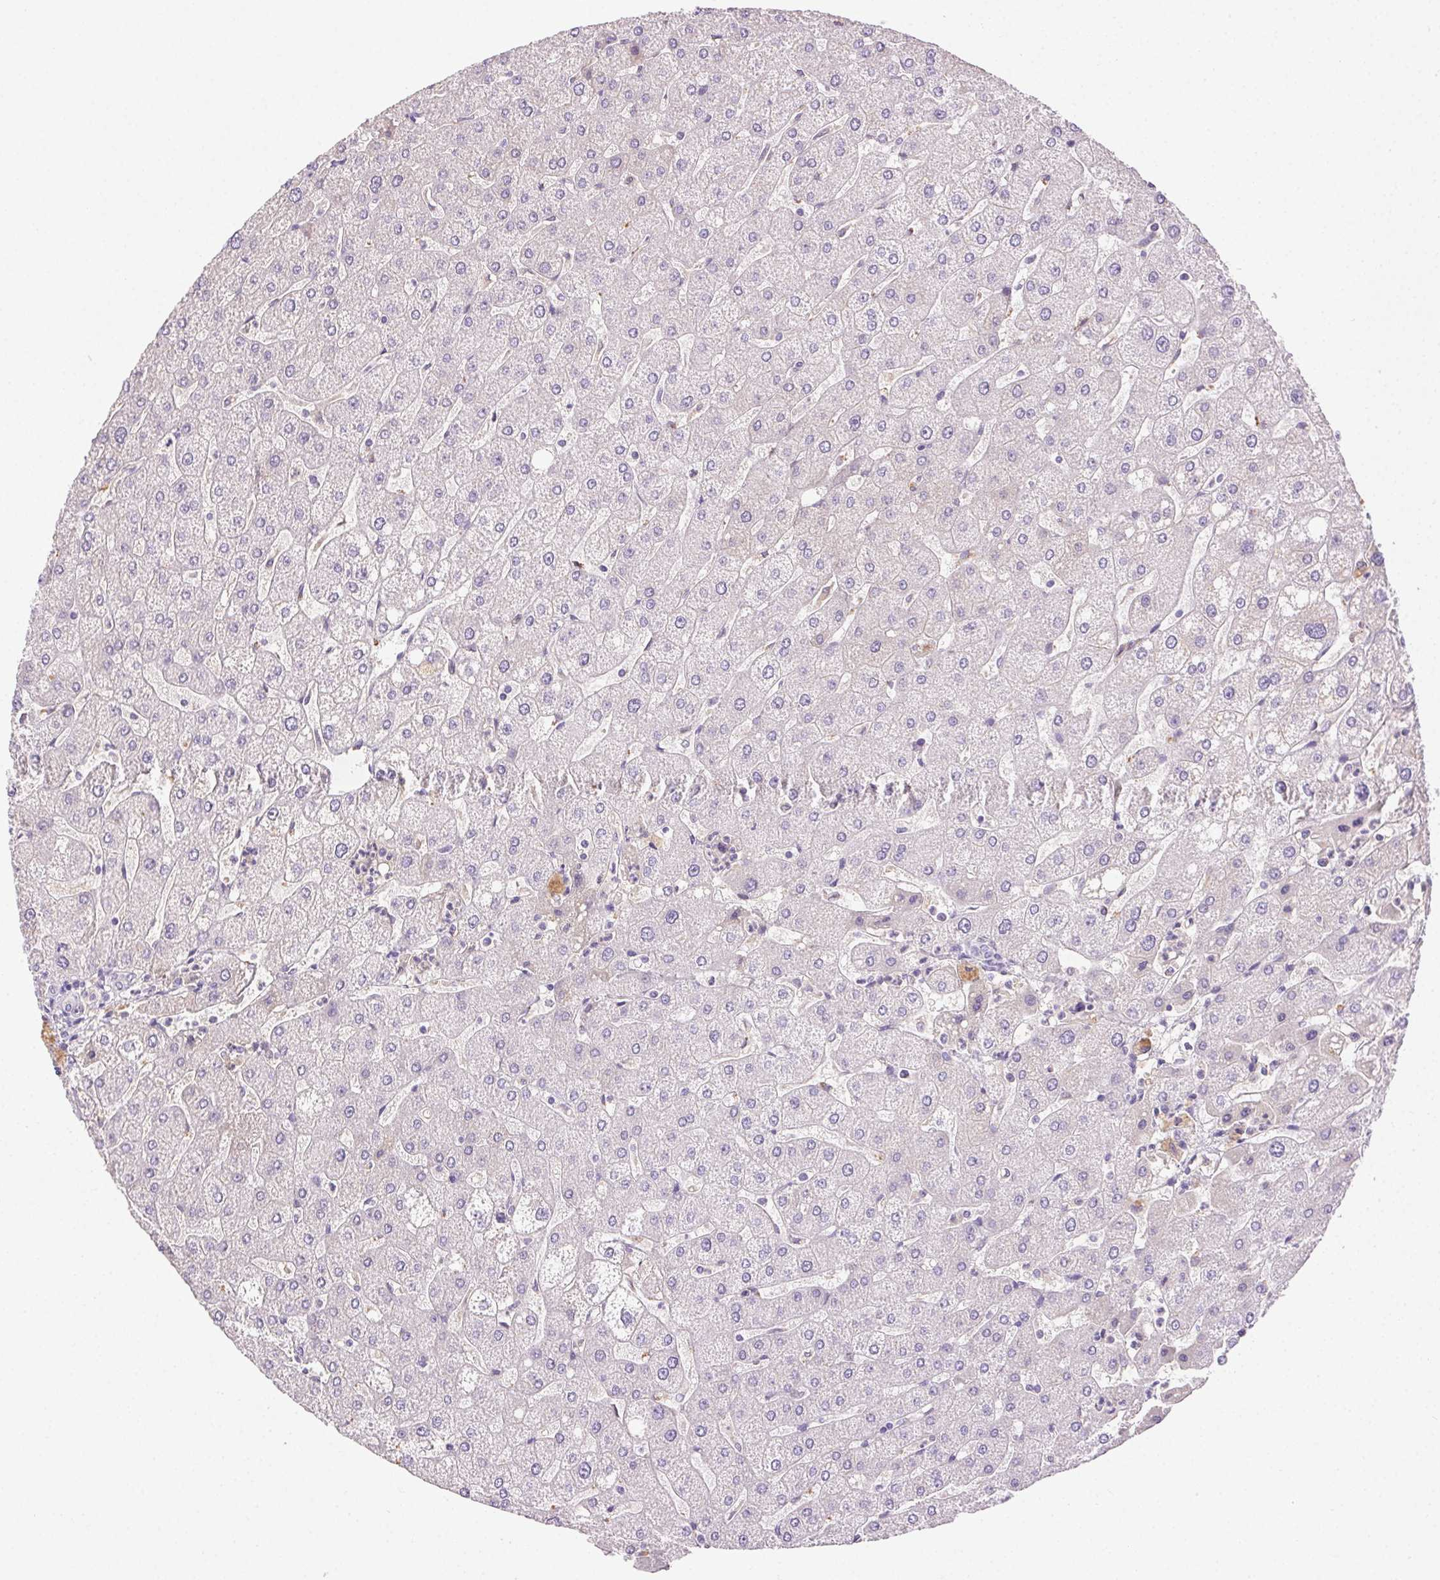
{"staining": {"intensity": "negative", "quantity": "none", "location": "none"}, "tissue": "liver", "cell_type": "Cholangiocytes", "image_type": "normal", "snomed": [{"axis": "morphology", "description": "Normal tissue, NOS"}, {"axis": "topography", "description": "Liver"}], "caption": "Immunohistochemistry (IHC) of normal human liver demonstrates no staining in cholangiocytes.", "gene": "BPIFB2", "patient": {"sex": "male", "age": 67}}